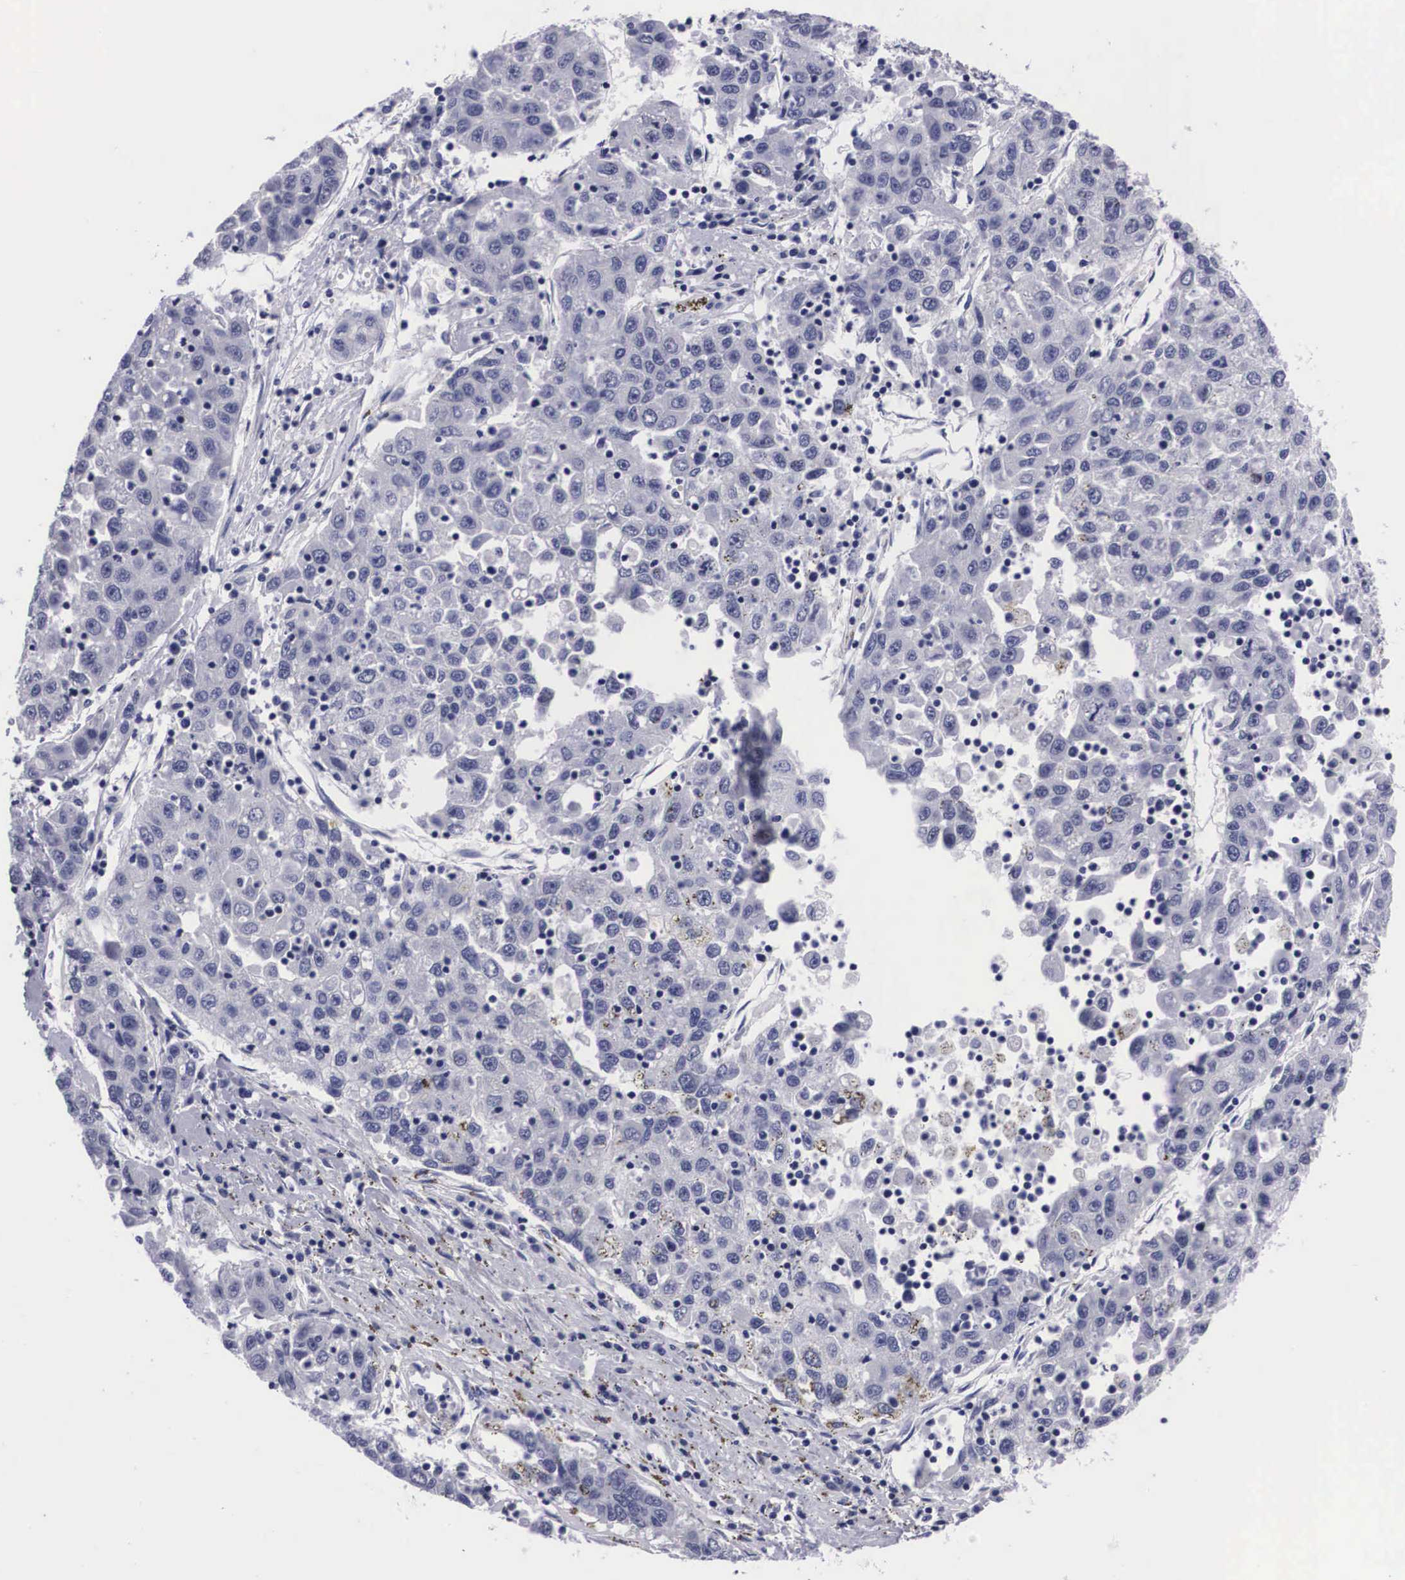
{"staining": {"intensity": "negative", "quantity": "none", "location": "none"}, "tissue": "liver cancer", "cell_type": "Tumor cells", "image_type": "cancer", "snomed": [{"axis": "morphology", "description": "Carcinoma, Hepatocellular, NOS"}, {"axis": "topography", "description": "Liver"}], "caption": "Immunohistochemical staining of liver hepatocellular carcinoma displays no significant positivity in tumor cells.", "gene": "C22orf31", "patient": {"sex": "male", "age": 49}}